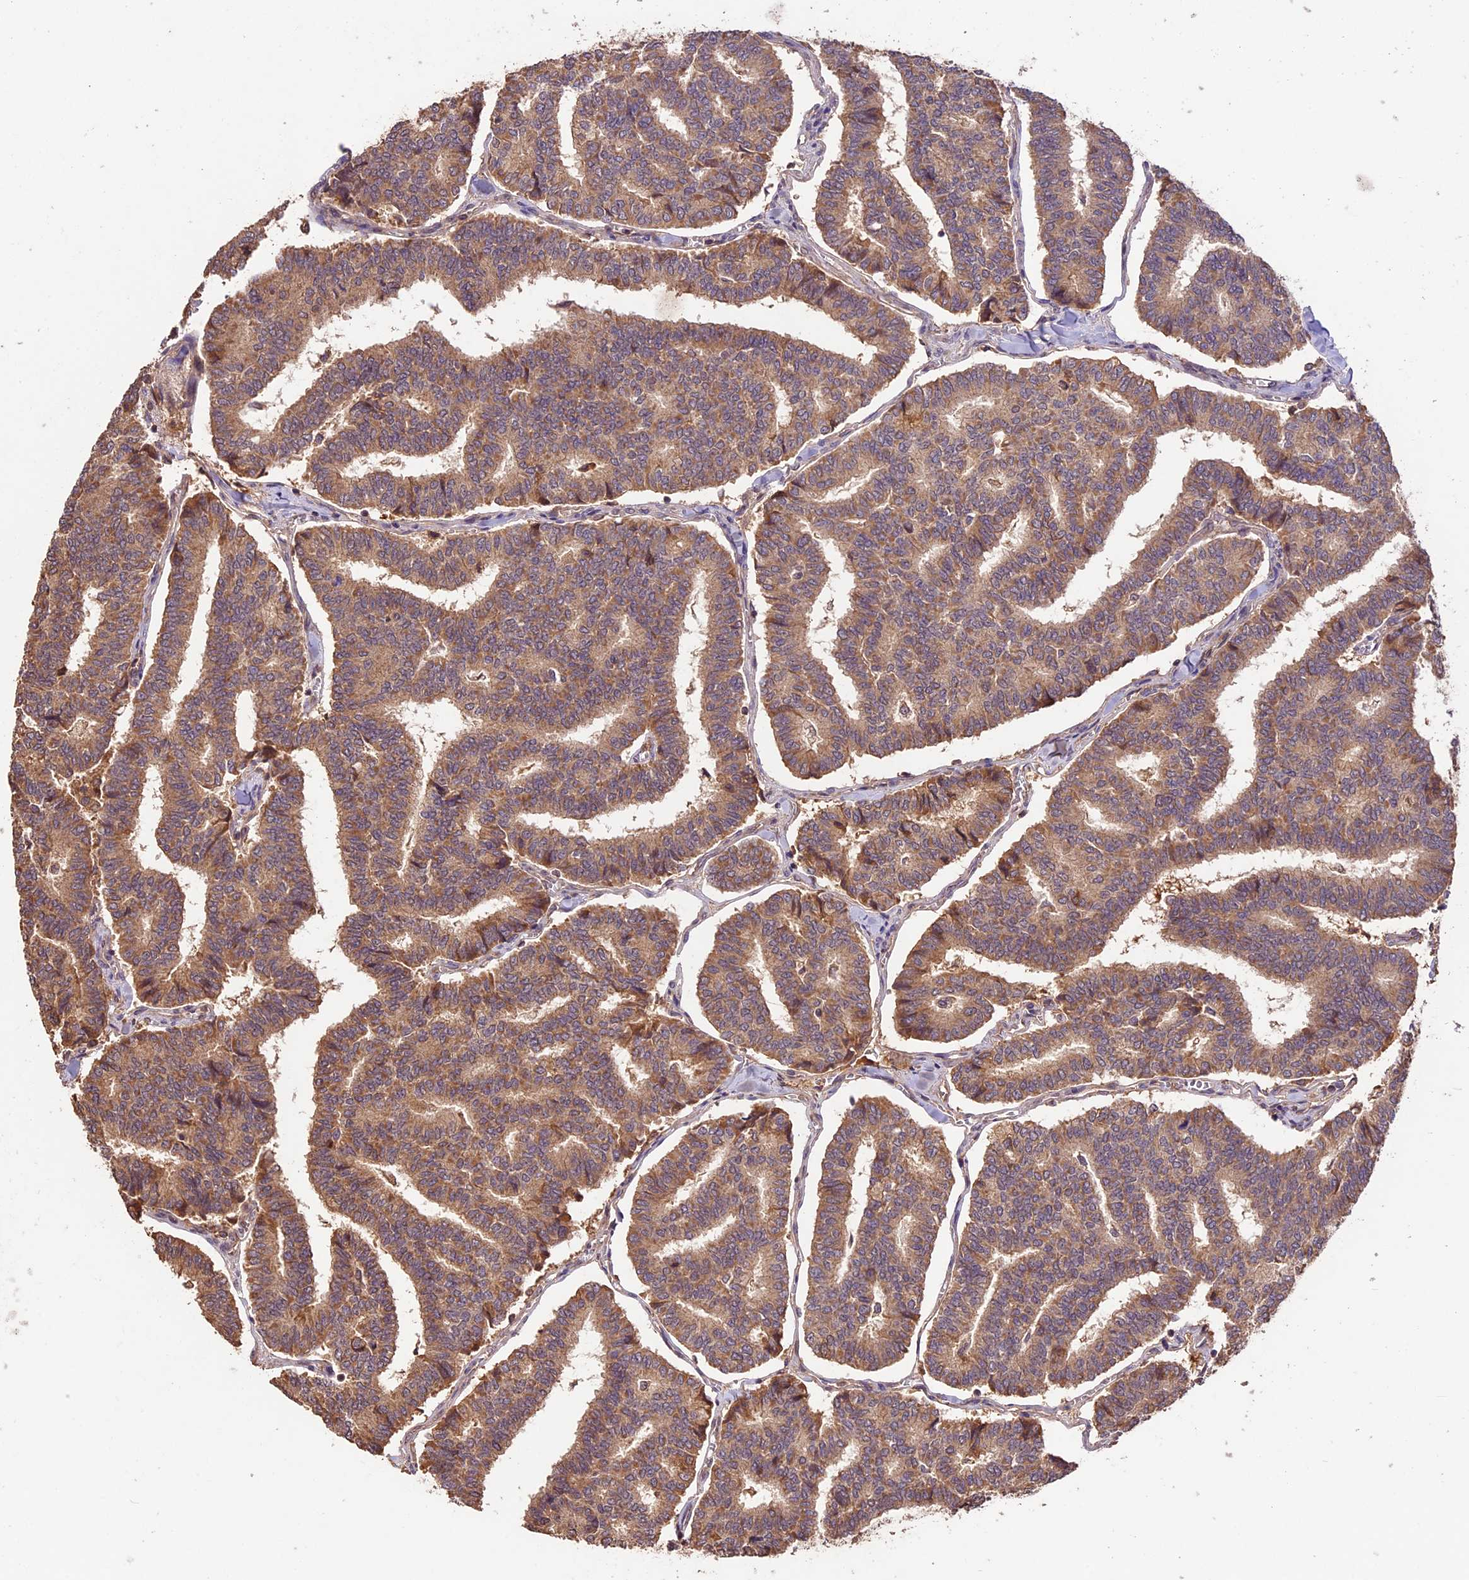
{"staining": {"intensity": "moderate", "quantity": ">75%", "location": "cytoplasmic/membranous"}, "tissue": "thyroid cancer", "cell_type": "Tumor cells", "image_type": "cancer", "snomed": [{"axis": "morphology", "description": "Papillary adenocarcinoma, NOS"}, {"axis": "topography", "description": "Thyroid gland"}], "caption": "Thyroid cancer (papillary adenocarcinoma) stained with a brown dye exhibits moderate cytoplasmic/membranous positive staining in approximately >75% of tumor cells.", "gene": "CRLF1", "patient": {"sex": "female", "age": 35}}